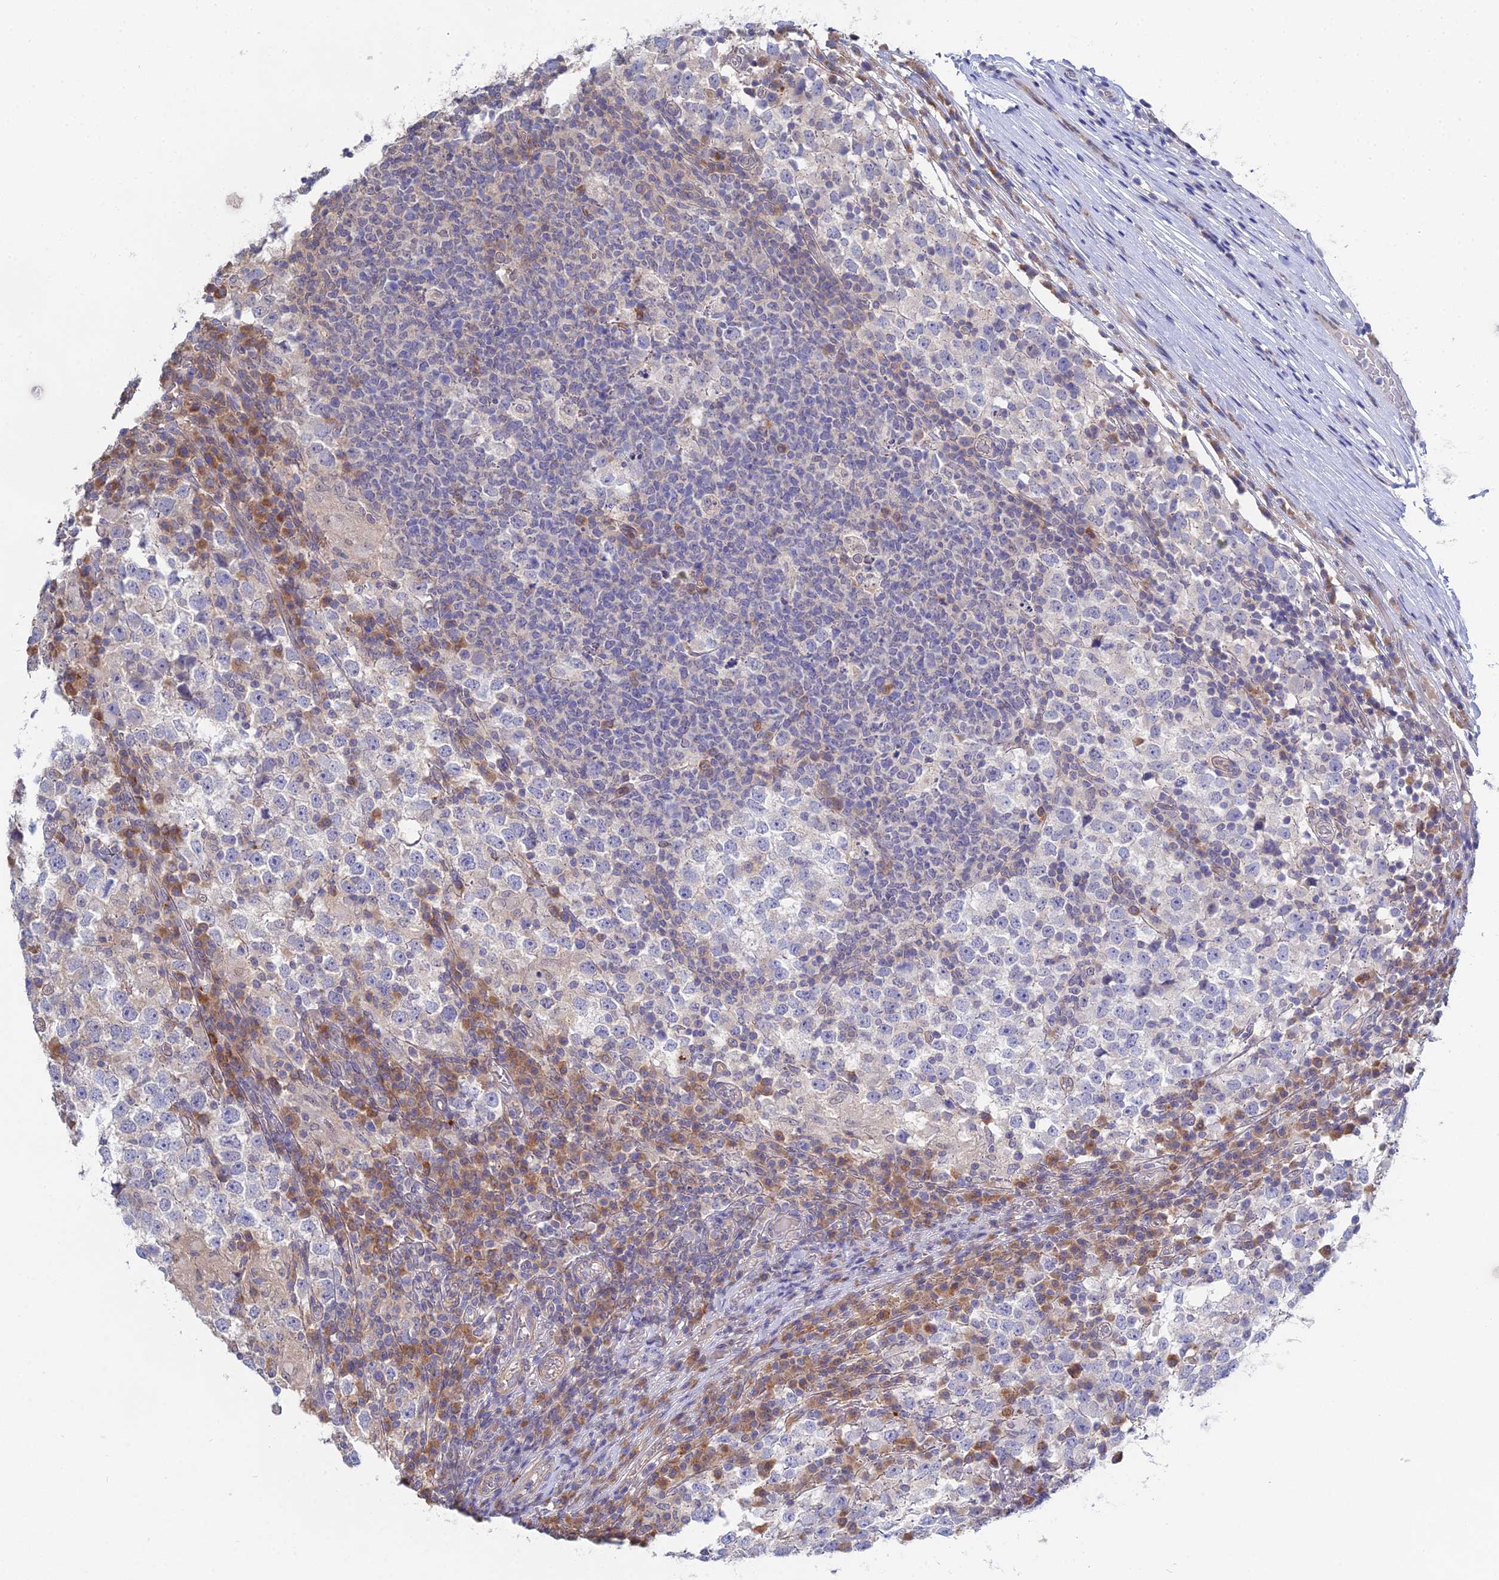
{"staining": {"intensity": "negative", "quantity": "none", "location": "none"}, "tissue": "testis cancer", "cell_type": "Tumor cells", "image_type": "cancer", "snomed": [{"axis": "morphology", "description": "Seminoma, NOS"}, {"axis": "topography", "description": "Testis"}], "caption": "Human testis cancer (seminoma) stained for a protein using immunohistochemistry (IHC) reveals no staining in tumor cells.", "gene": "DNAH14", "patient": {"sex": "male", "age": 65}}